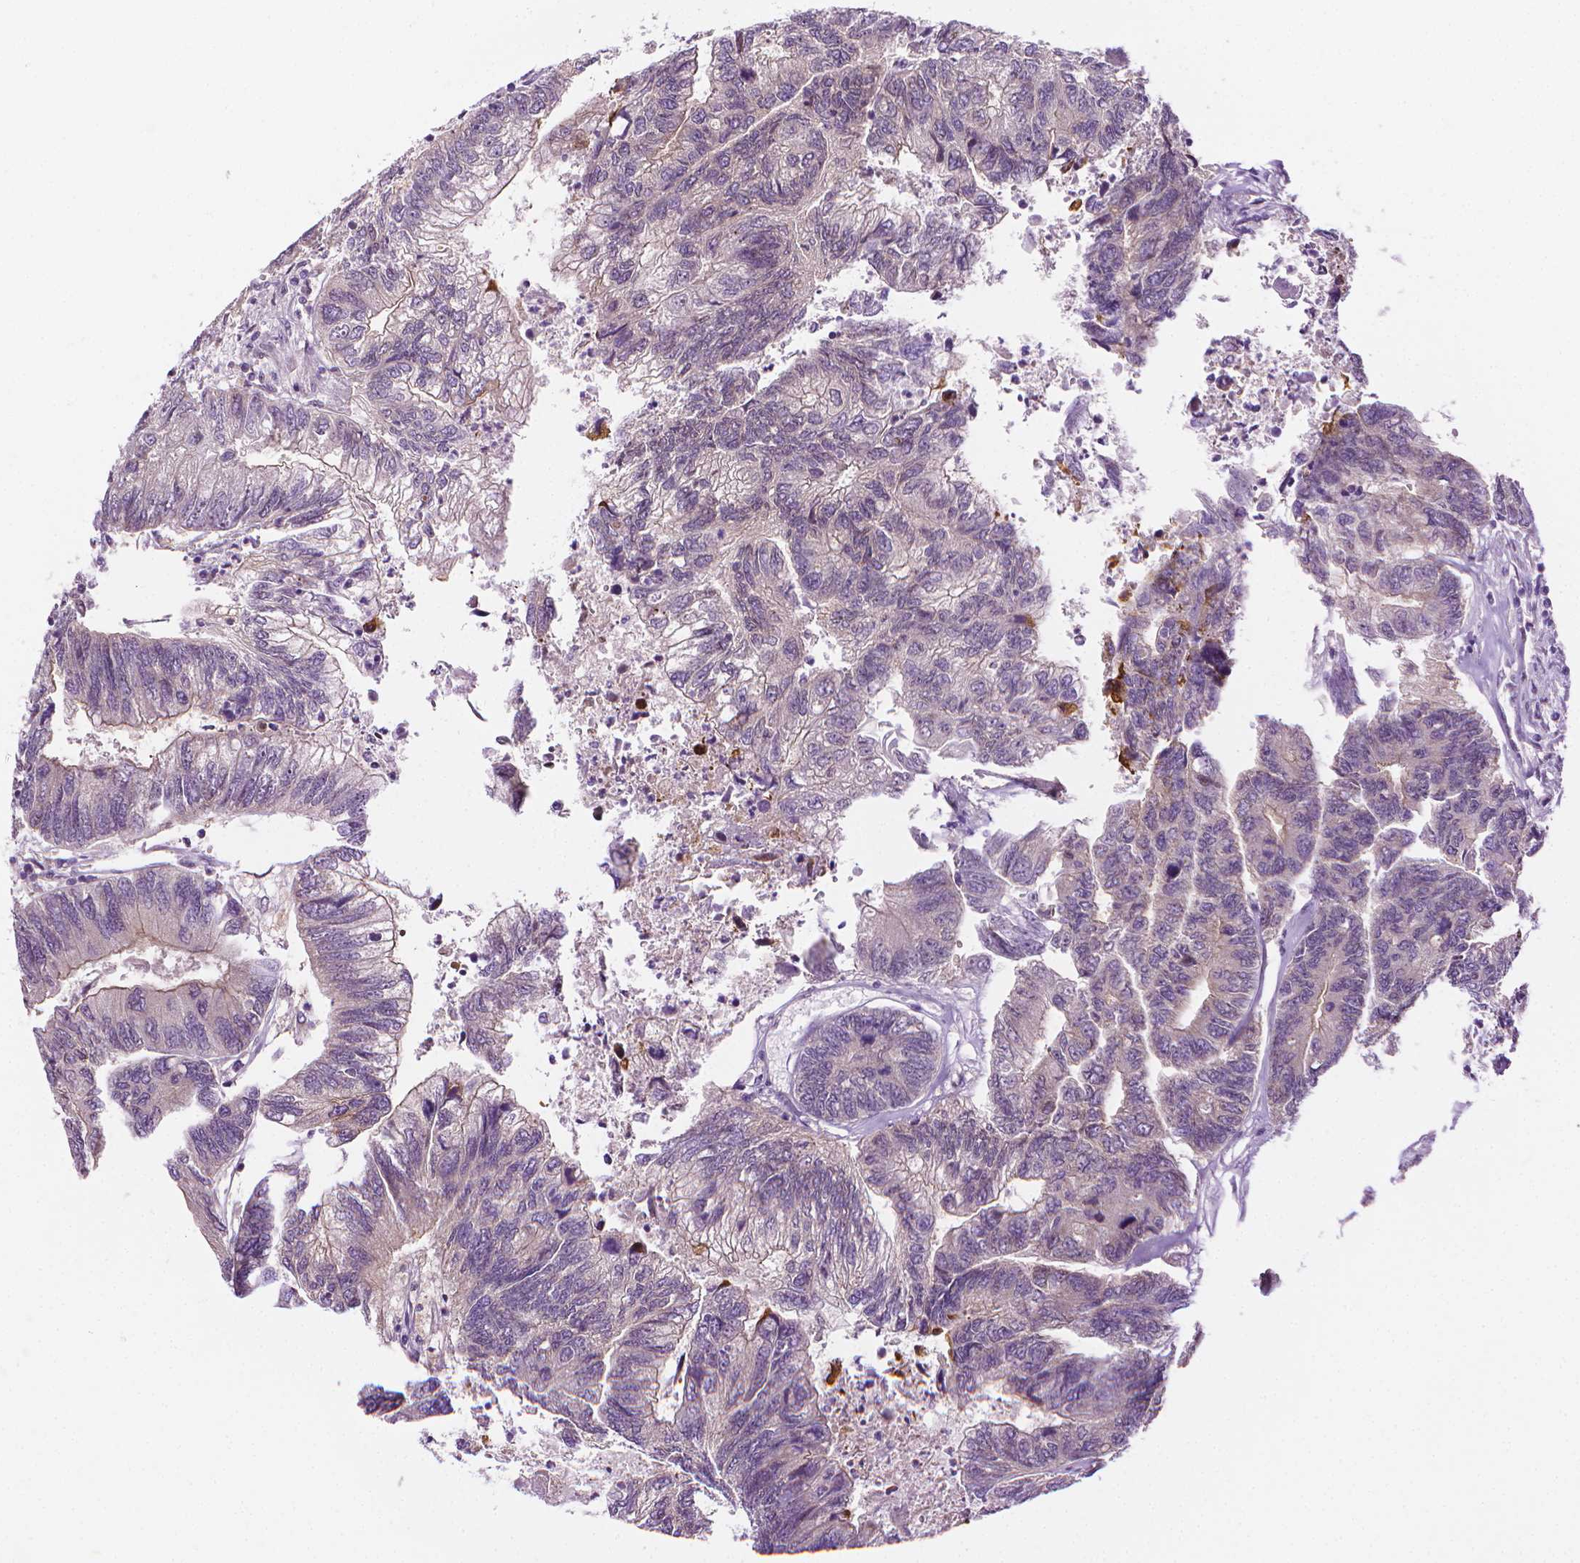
{"staining": {"intensity": "negative", "quantity": "none", "location": "none"}, "tissue": "colorectal cancer", "cell_type": "Tumor cells", "image_type": "cancer", "snomed": [{"axis": "morphology", "description": "Adenocarcinoma, NOS"}, {"axis": "topography", "description": "Colon"}], "caption": "This image is of adenocarcinoma (colorectal) stained with immunohistochemistry to label a protein in brown with the nuclei are counter-stained blue. There is no positivity in tumor cells.", "gene": "MCOLN3", "patient": {"sex": "female", "age": 67}}